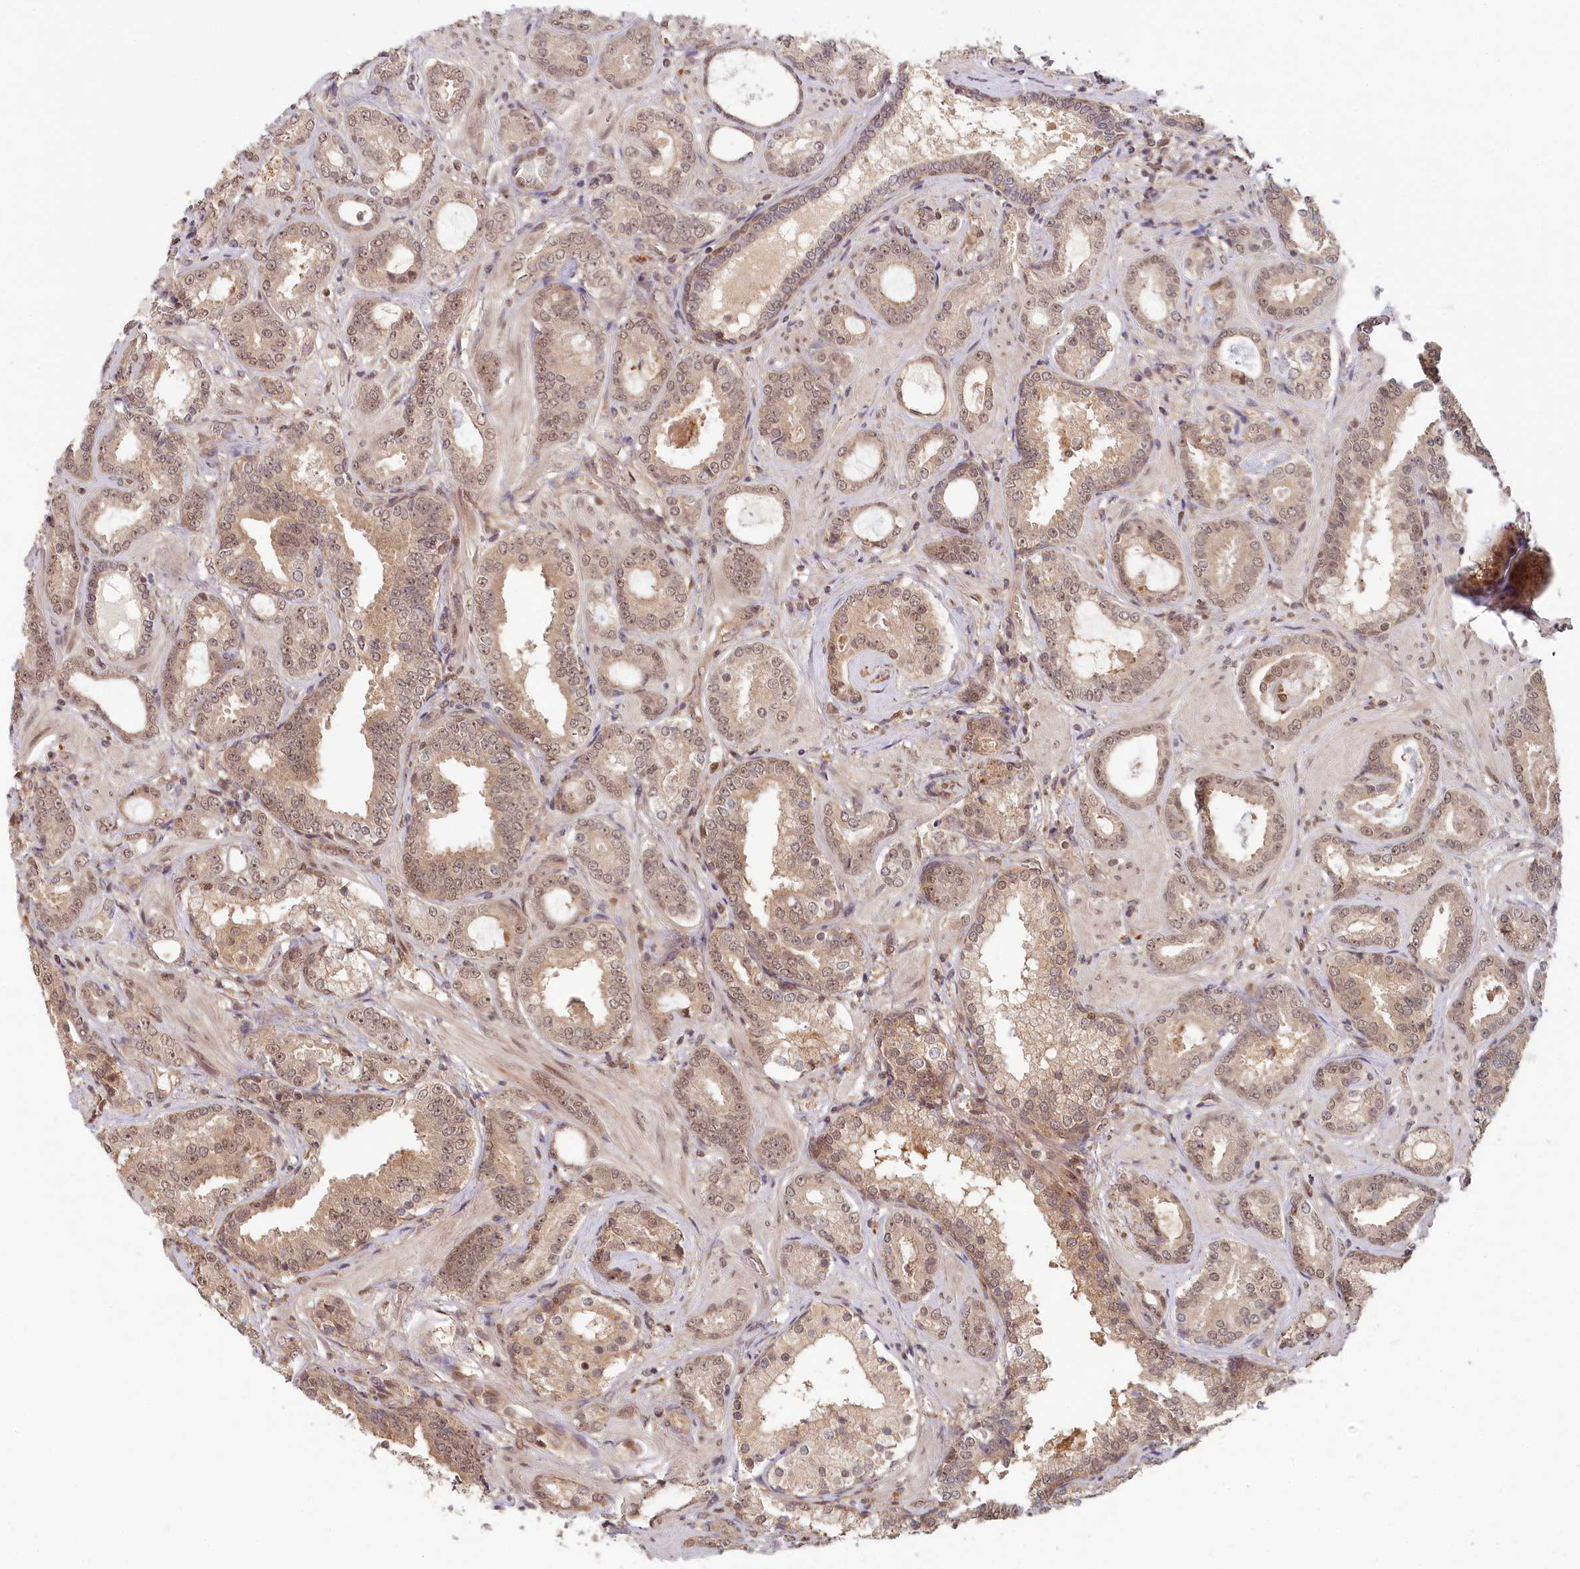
{"staining": {"intensity": "weak", "quantity": ">75%", "location": "cytoplasmic/membranous,nuclear"}, "tissue": "prostate cancer", "cell_type": "Tumor cells", "image_type": "cancer", "snomed": [{"axis": "morphology", "description": "Adenocarcinoma, High grade"}, {"axis": "topography", "description": "Prostate"}], "caption": "An immunohistochemistry (IHC) micrograph of tumor tissue is shown. Protein staining in brown labels weak cytoplasmic/membranous and nuclear positivity in prostate adenocarcinoma (high-grade) within tumor cells. (Brightfield microscopy of DAB IHC at high magnification).", "gene": "WAPL", "patient": {"sex": "male", "age": 58}}